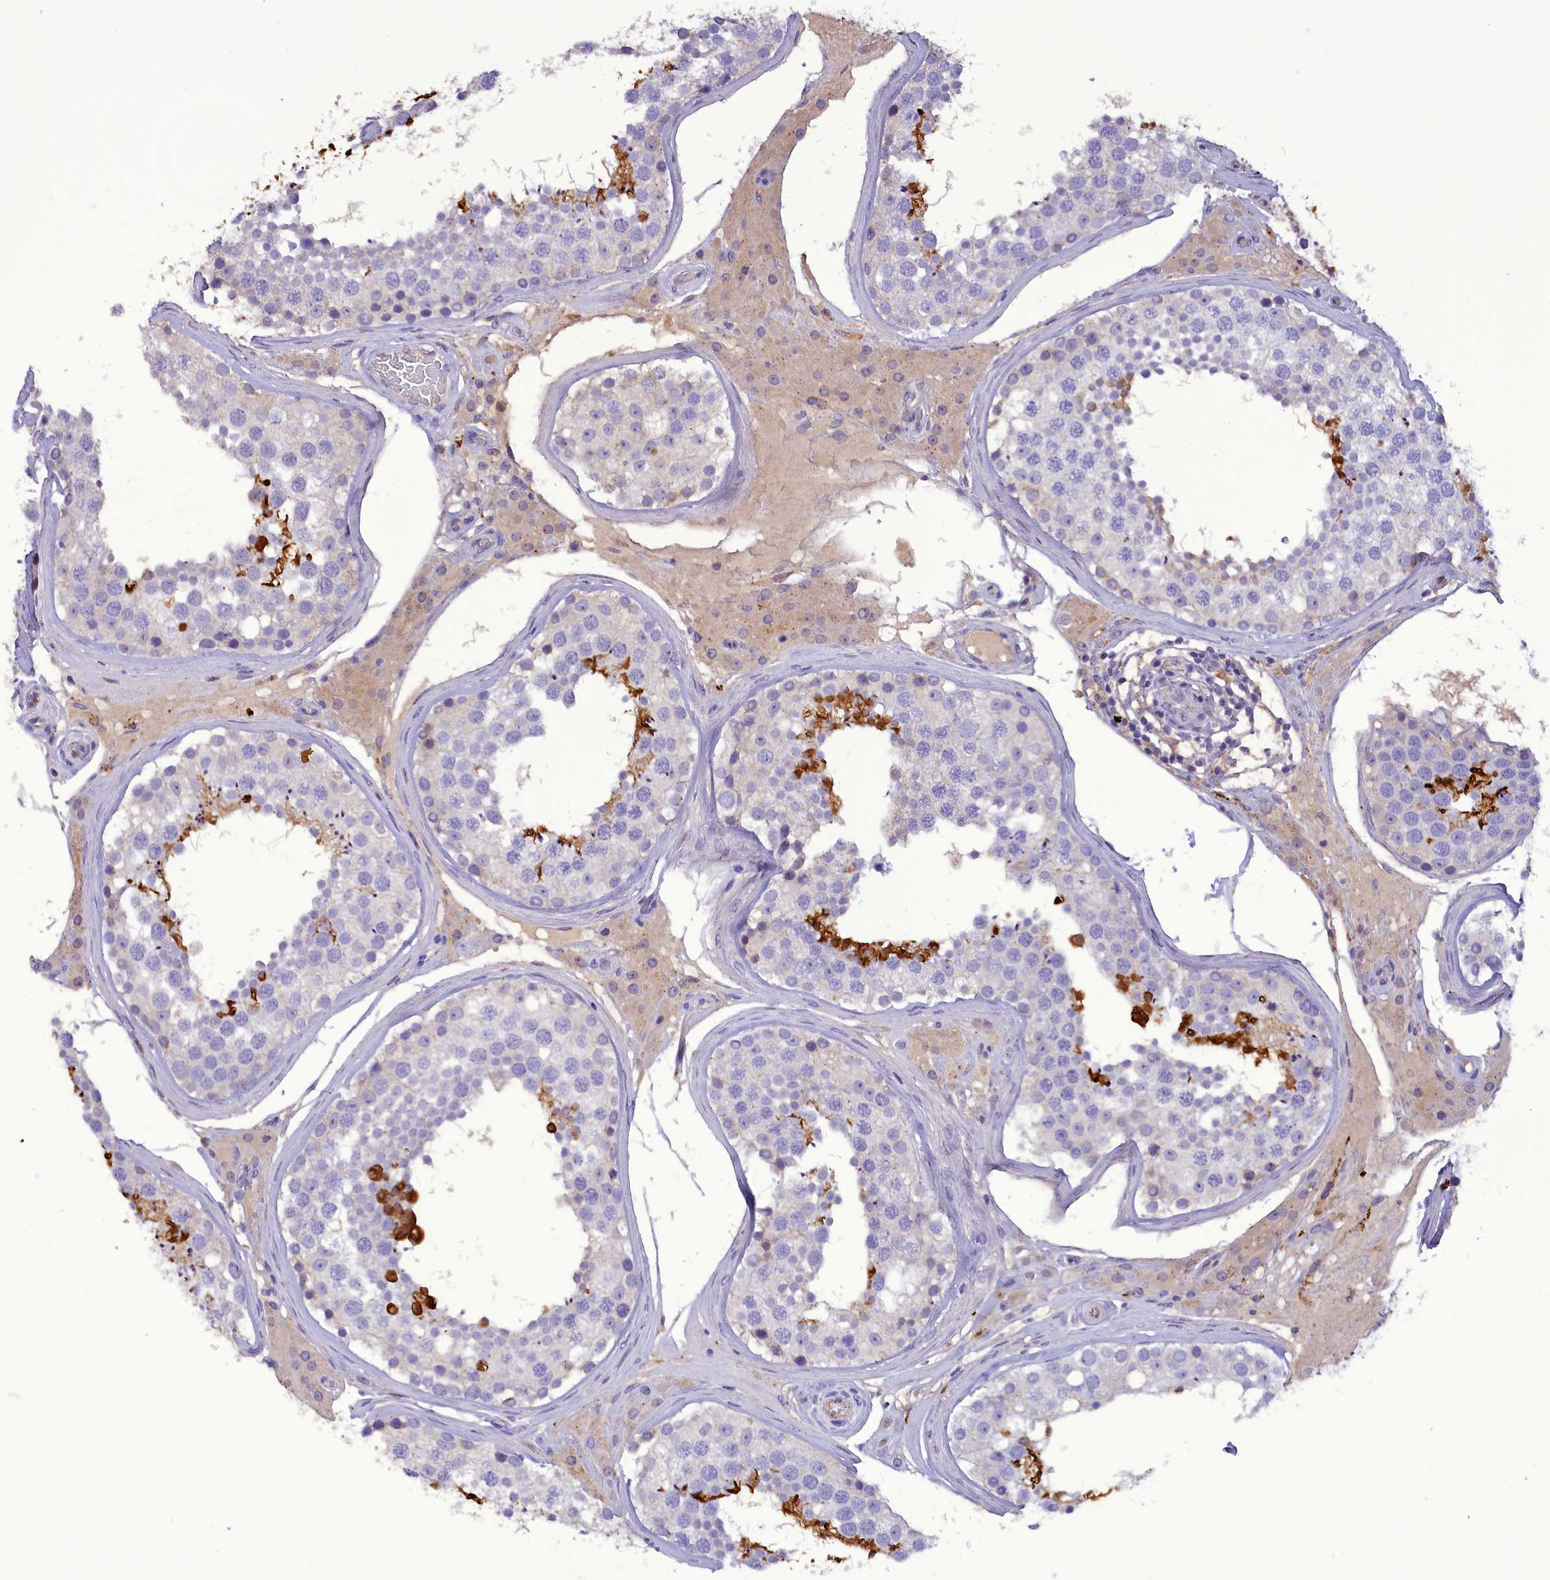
{"staining": {"intensity": "strong", "quantity": "<25%", "location": "cytoplasmic/membranous"}, "tissue": "testis", "cell_type": "Cells in seminiferous ducts", "image_type": "normal", "snomed": [{"axis": "morphology", "description": "Normal tissue, NOS"}, {"axis": "topography", "description": "Testis"}], "caption": "The image displays immunohistochemical staining of normal testis. There is strong cytoplasmic/membranous expression is seen in about <25% of cells in seminiferous ducts.", "gene": "FAM149B1", "patient": {"sex": "male", "age": 46}}